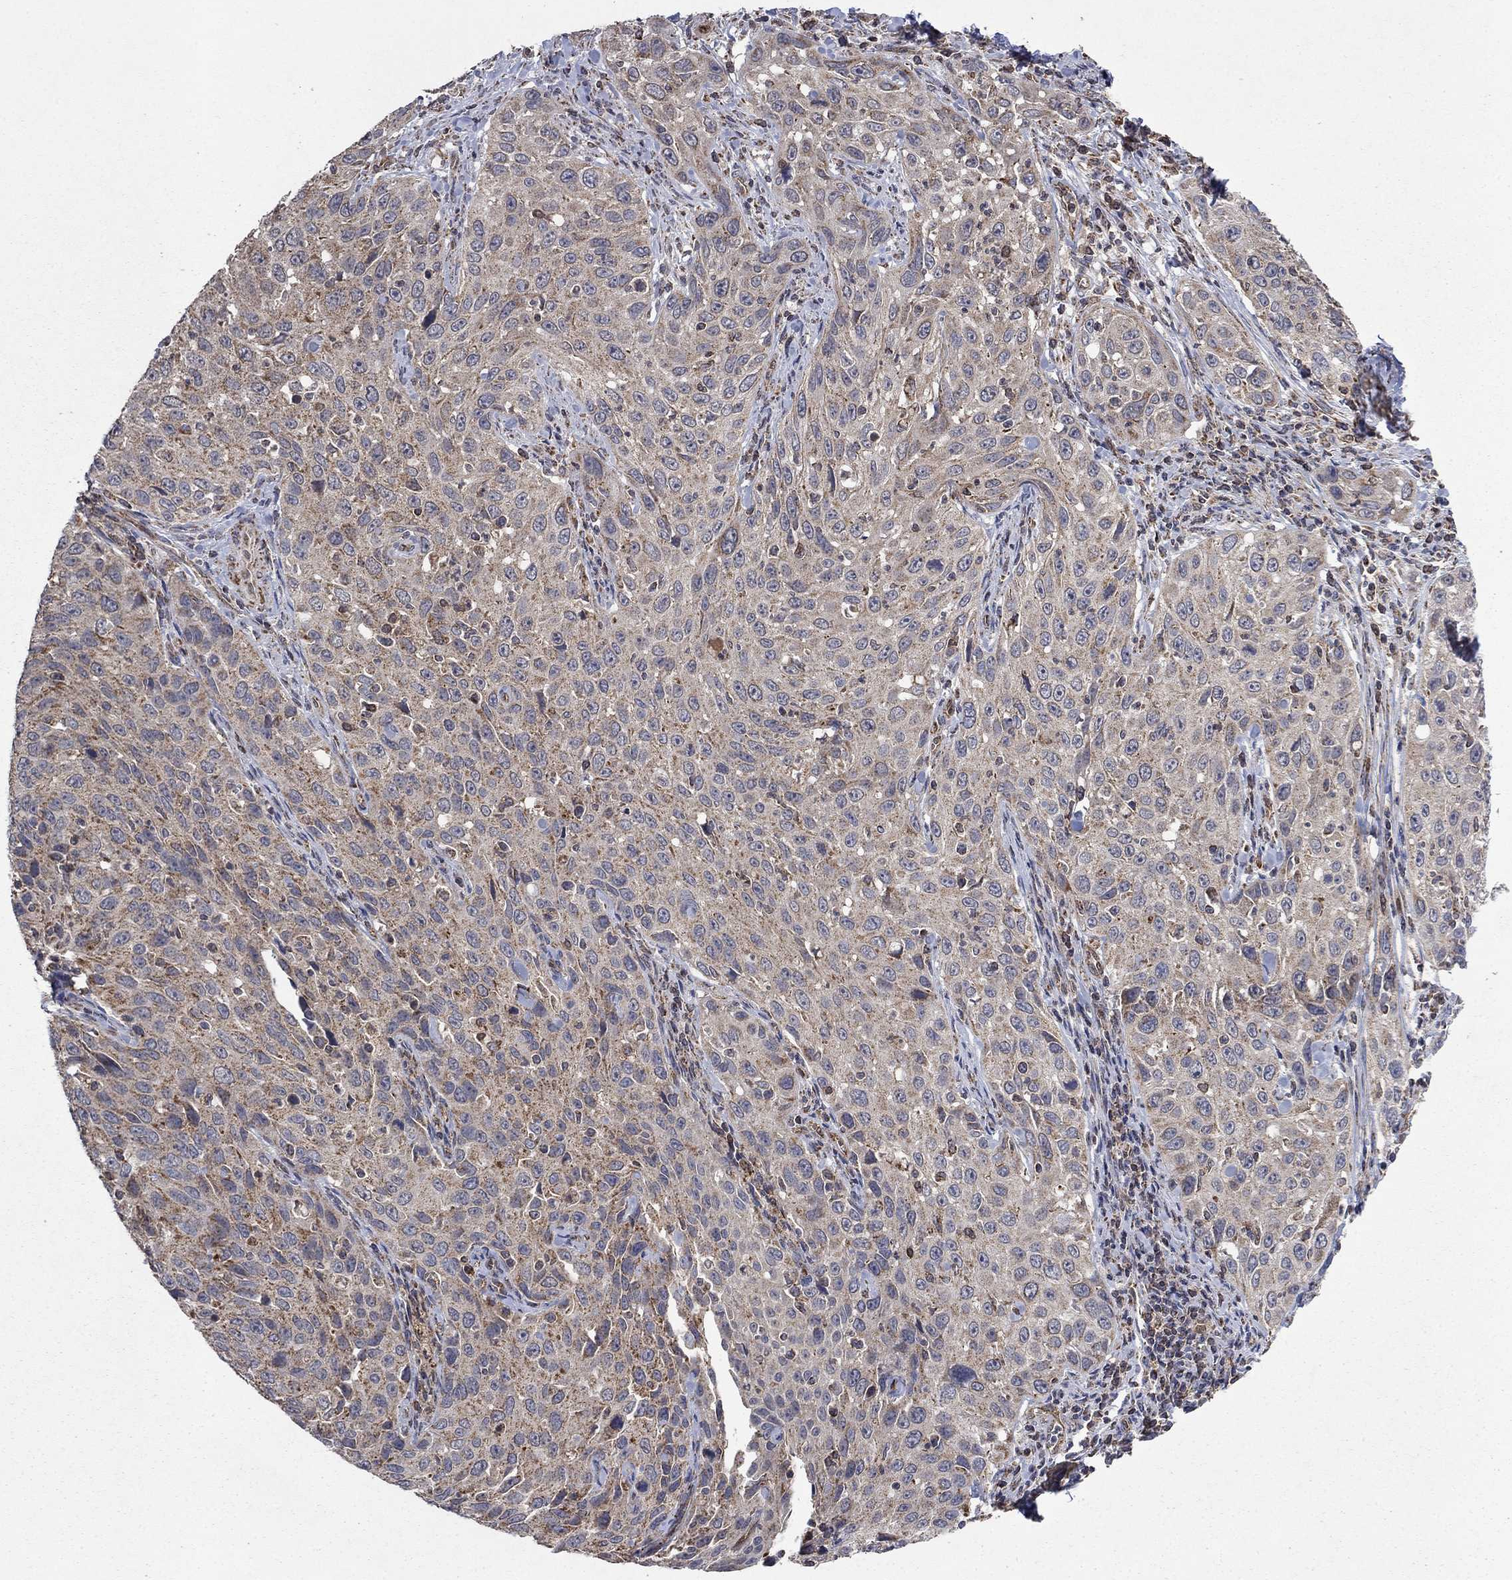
{"staining": {"intensity": "moderate", "quantity": "<25%", "location": "cytoplasmic/membranous"}, "tissue": "cervical cancer", "cell_type": "Tumor cells", "image_type": "cancer", "snomed": [{"axis": "morphology", "description": "Squamous cell carcinoma, NOS"}, {"axis": "topography", "description": "Cervix"}], "caption": "A high-resolution micrograph shows immunohistochemistry staining of cervical squamous cell carcinoma, which shows moderate cytoplasmic/membranous staining in about <25% of tumor cells. Nuclei are stained in blue.", "gene": "DPH1", "patient": {"sex": "female", "age": 26}}